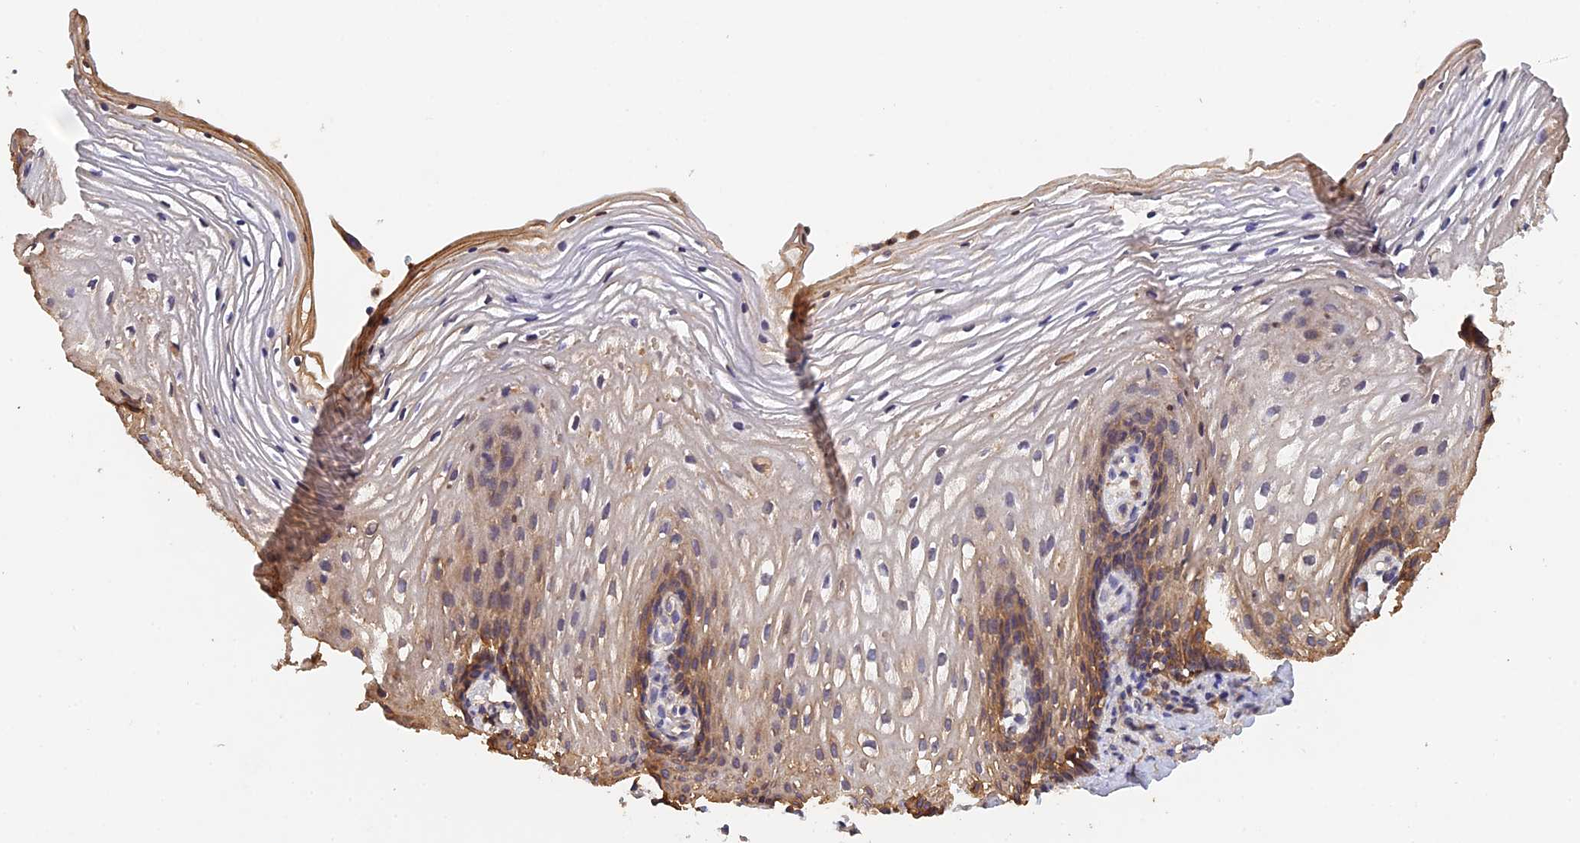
{"staining": {"intensity": "moderate", "quantity": "25%-75%", "location": "cytoplasmic/membranous"}, "tissue": "vagina", "cell_type": "Squamous epithelial cells", "image_type": "normal", "snomed": [{"axis": "morphology", "description": "Normal tissue, NOS"}, {"axis": "topography", "description": "Vagina"}], "caption": "IHC histopathology image of unremarkable vagina: human vagina stained using immunohistochemistry (IHC) exhibits medium levels of moderate protein expression localized specifically in the cytoplasmic/membranous of squamous epithelial cells, appearing as a cytoplasmic/membranous brown color.", "gene": "SLC39A13", "patient": {"sex": "female", "age": 60}}